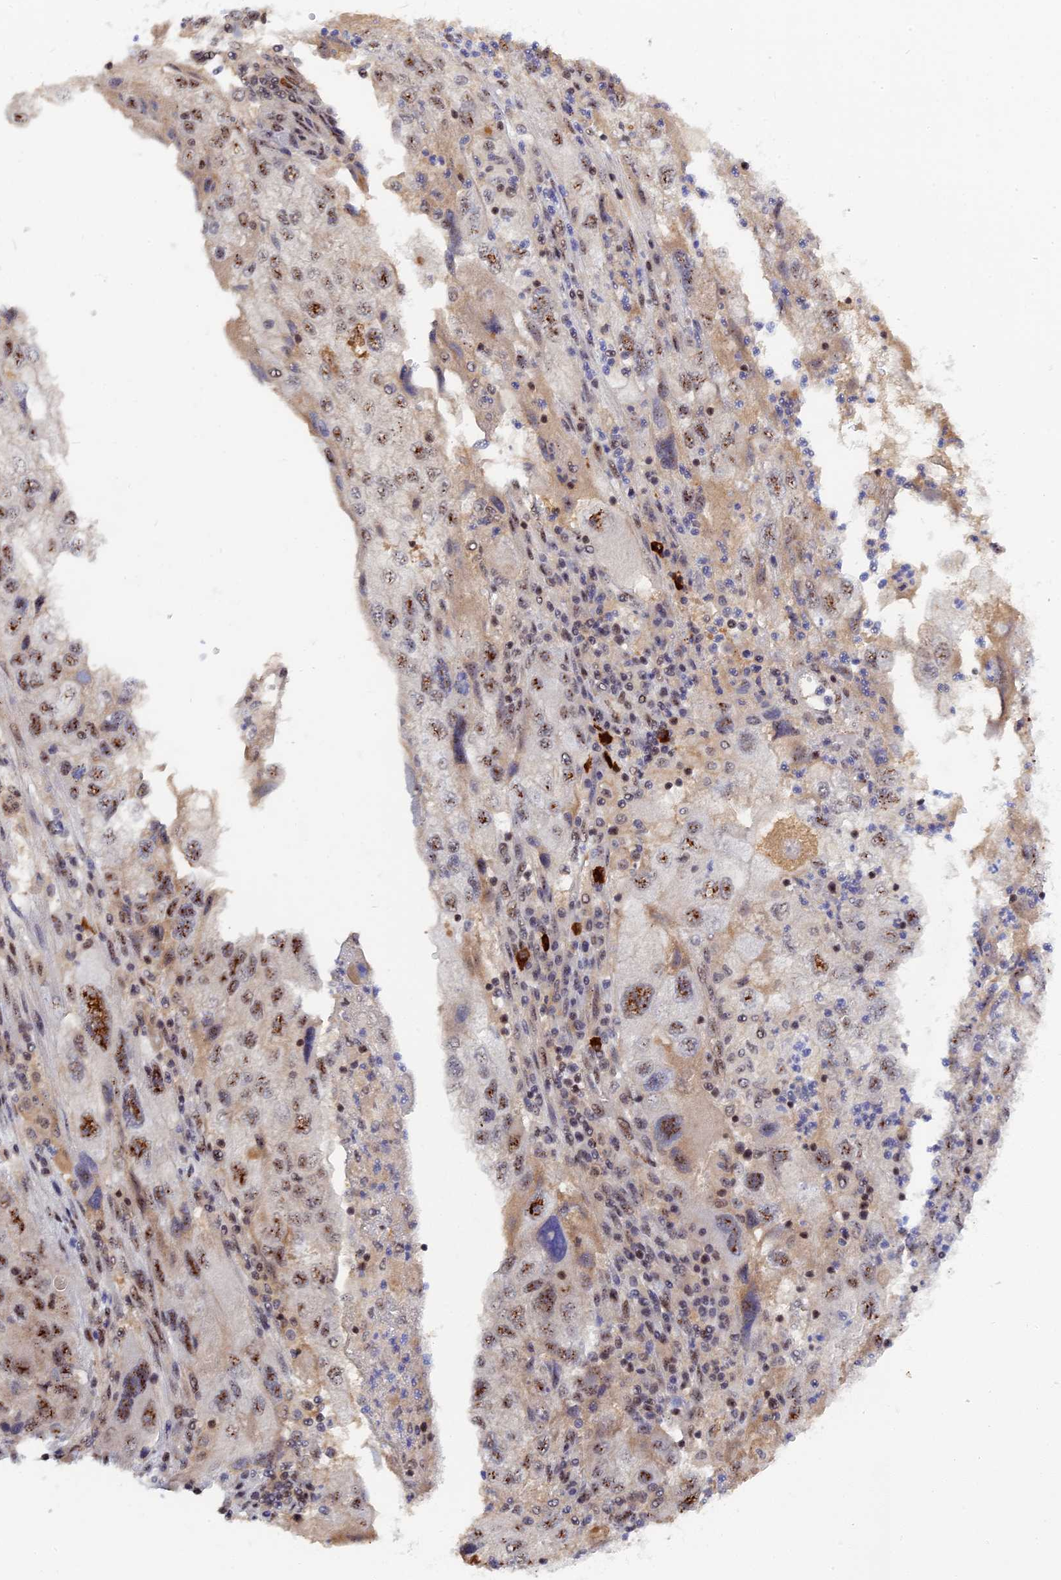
{"staining": {"intensity": "moderate", "quantity": ">75%", "location": "nuclear"}, "tissue": "endometrial cancer", "cell_type": "Tumor cells", "image_type": "cancer", "snomed": [{"axis": "morphology", "description": "Adenocarcinoma, NOS"}, {"axis": "topography", "description": "Endometrium"}], "caption": "Endometrial adenocarcinoma was stained to show a protein in brown. There is medium levels of moderate nuclear expression in approximately >75% of tumor cells.", "gene": "TAB1", "patient": {"sex": "female", "age": 49}}